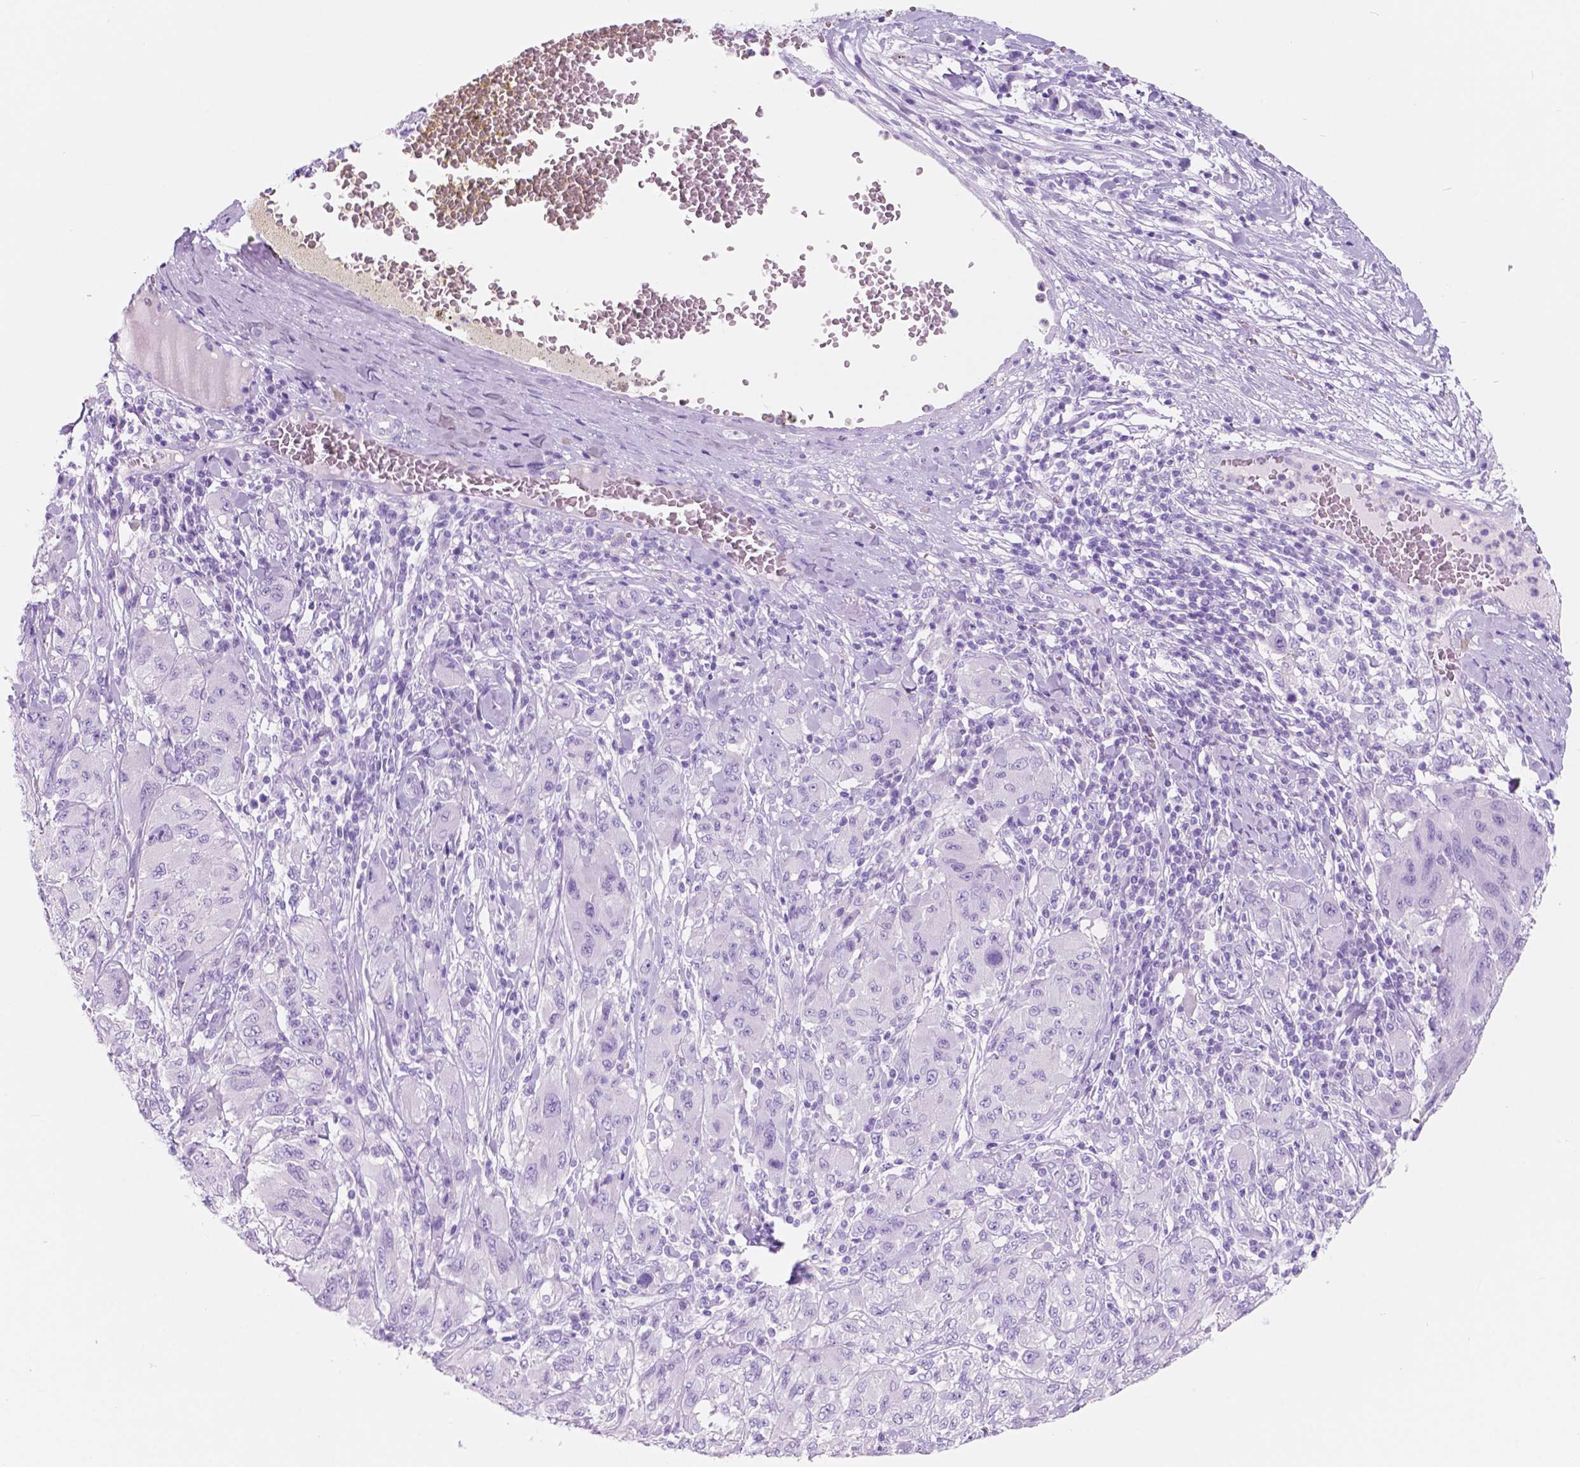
{"staining": {"intensity": "negative", "quantity": "none", "location": "none"}, "tissue": "melanoma", "cell_type": "Tumor cells", "image_type": "cancer", "snomed": [{"axis": "morphology", "description": "Malignant melanoma, NOS"}, {"axis": "topography", "description": "Skin"}], "caption": "This micrograph is of malignant melanoma stained with IHC to label a protein in brown with the nuclei are counter-stained blue. There is no expression in tumor cells.", "gene": "CUZD1", "patient": {"sex": "female", "age": 91}}